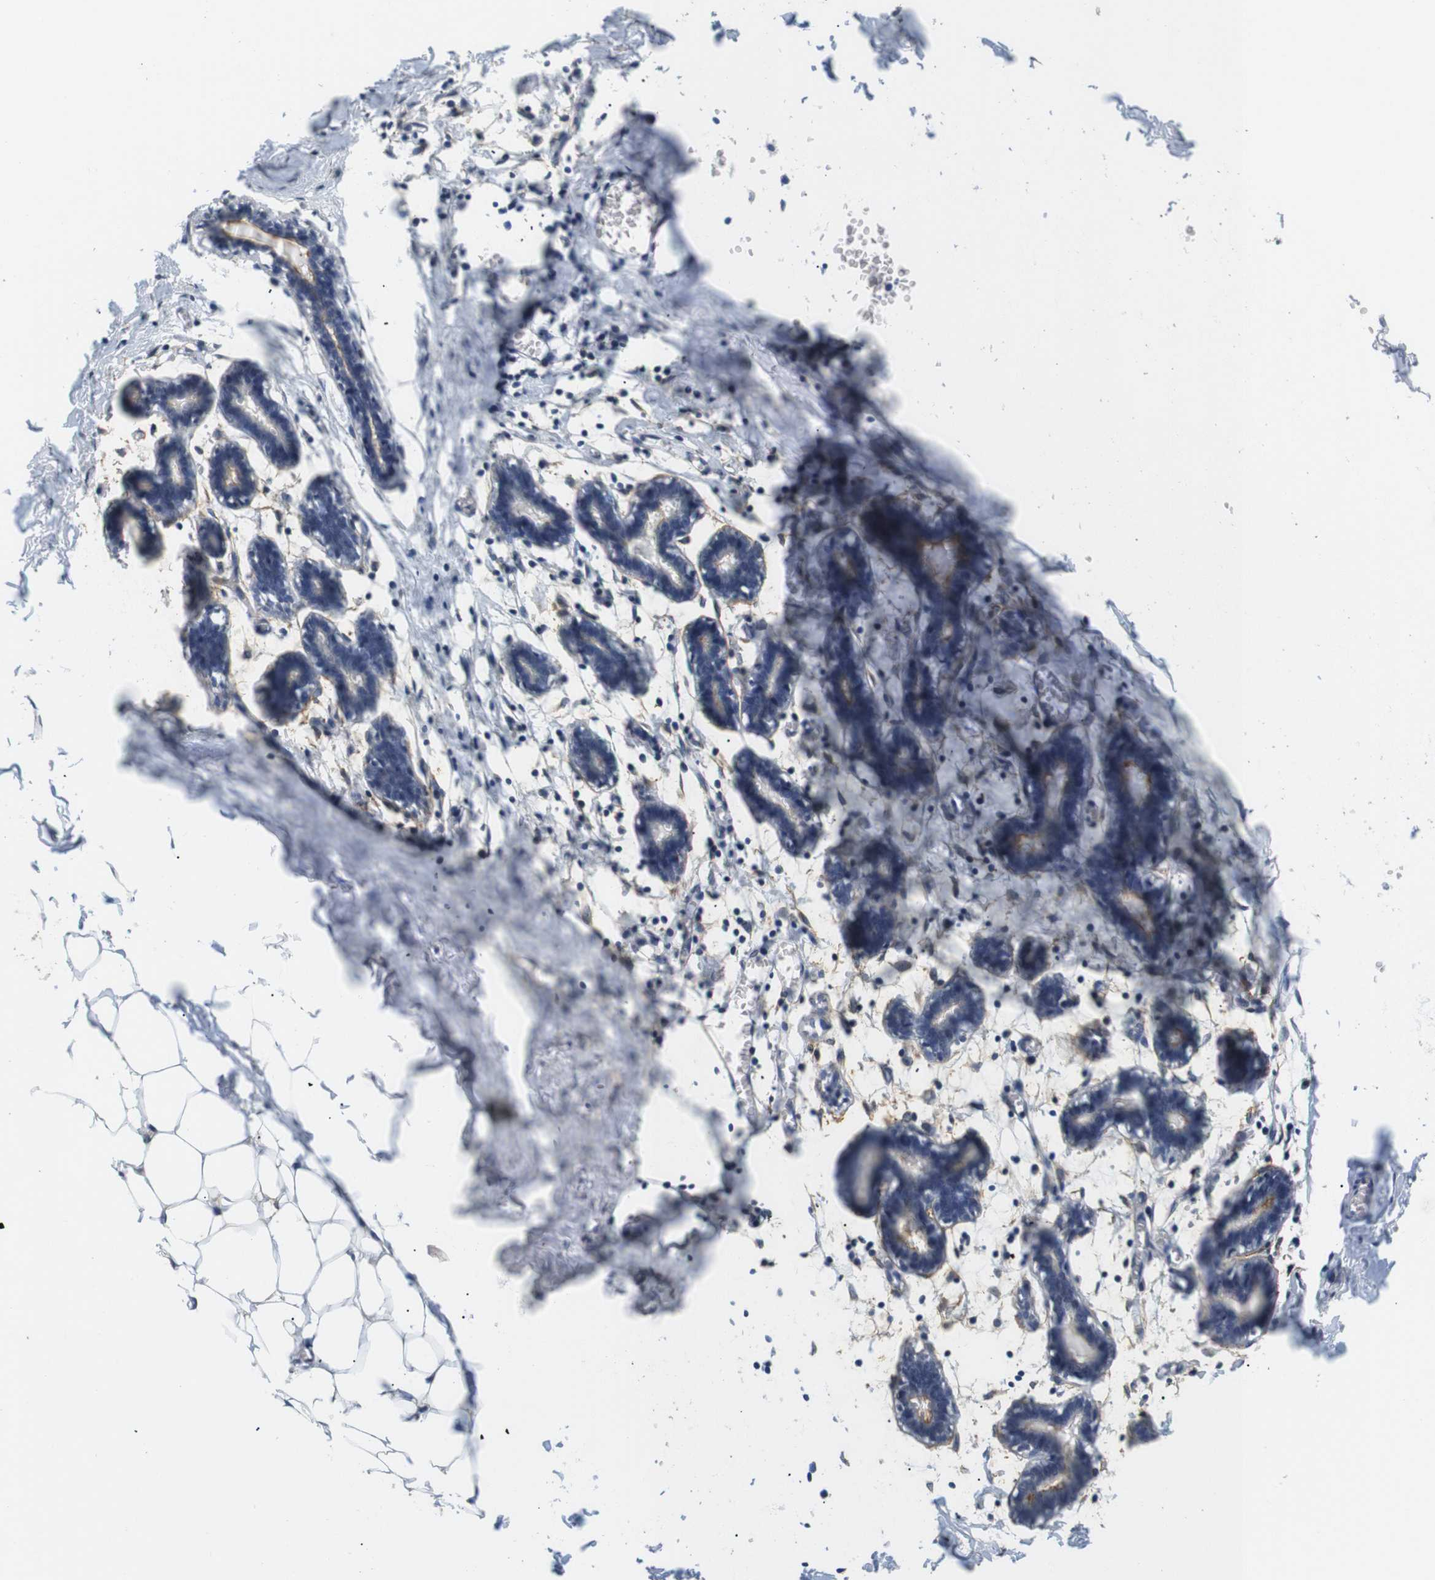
{"staining": {"intensity": "negative", "quantity": "none", "location": "none"}, "tissue": "breast", "cell_type": "Adipocytes", "image_type": "normal", "snomed": [{"axis": "morphology", "description": "Normal tissue, NOS"}, {"axis": "topography", "description": "Breast"}], "caption": "DAB (3,3'-diaminobenzidine) immunohistochemical staining of normal breast exhibits no significant positivity in adipocytes. (Stains: DAB (3,3'-diaminobenzidine) immunohistochemistry (IHC) with hematoxylin counter stain, Microscopy: brightfield microscopy at high magnification).", "gene": "KSR1", "patient": {"sex": "female", "age": 27}}